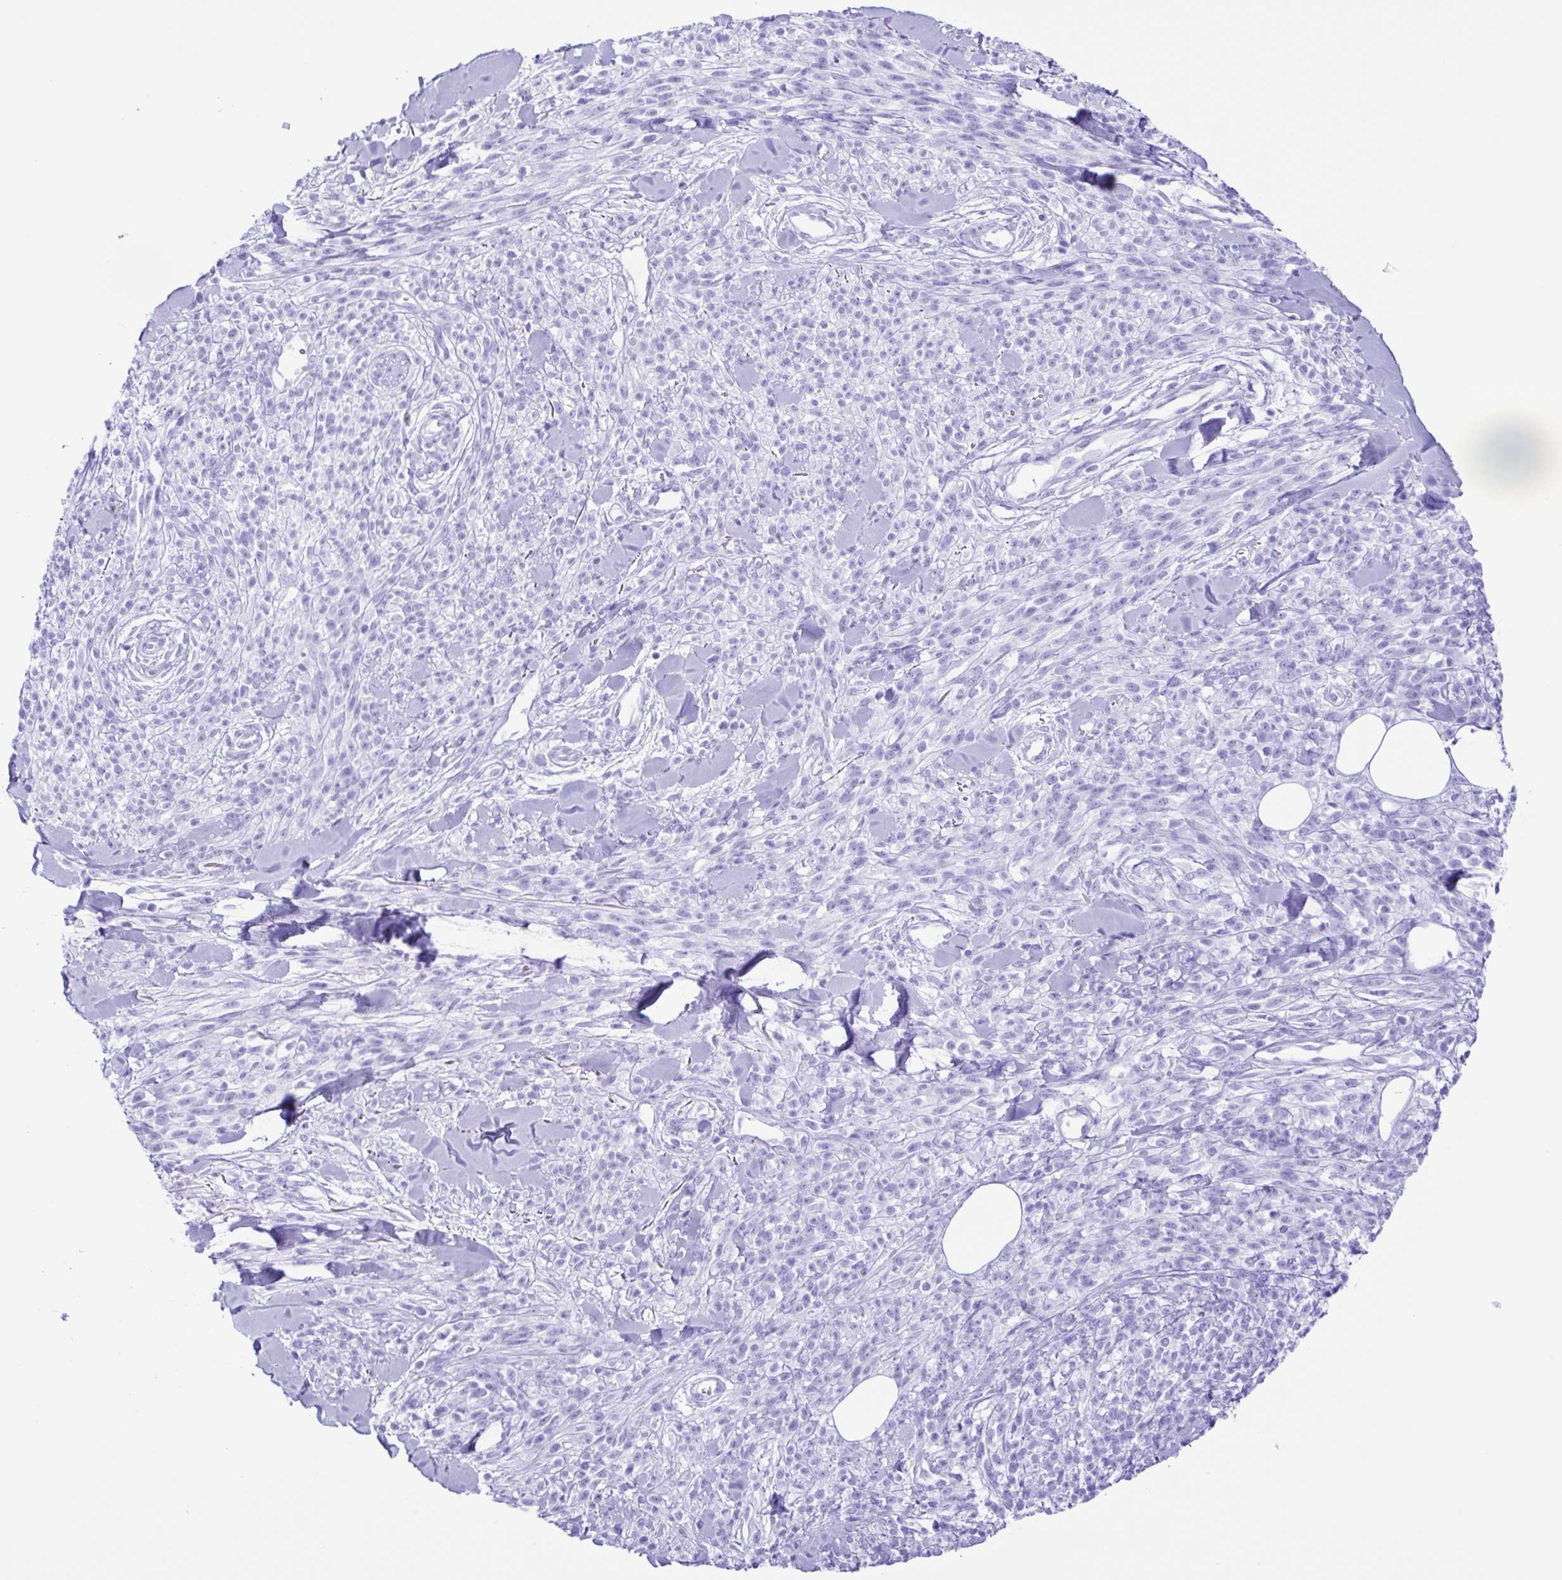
{"staining": {"intensity": "negative", "quantity": "none", "location": "none"}, "tissue": "melanoma", "cell_type": "Tumor cells", "image_type": "cancer", "snomed": [{"axis": "morphology", "description": "Malignant melanoma, NOS"}, {"axis": "topography", "description": "Skin"}, {"axis": "topography", "description": "Skin of trunk"}], "caption": "Immunohistochemical staining of malignant melanoma exhibits no significant staining in tumor cells. The staining was performed using DAB to visualize the protein expression in brown, while the nuclei were stained in blue with hematoxylin (Magnification: 20x).", "gene": "ERP27", "patient": {"sex": "male", "age": 74}}